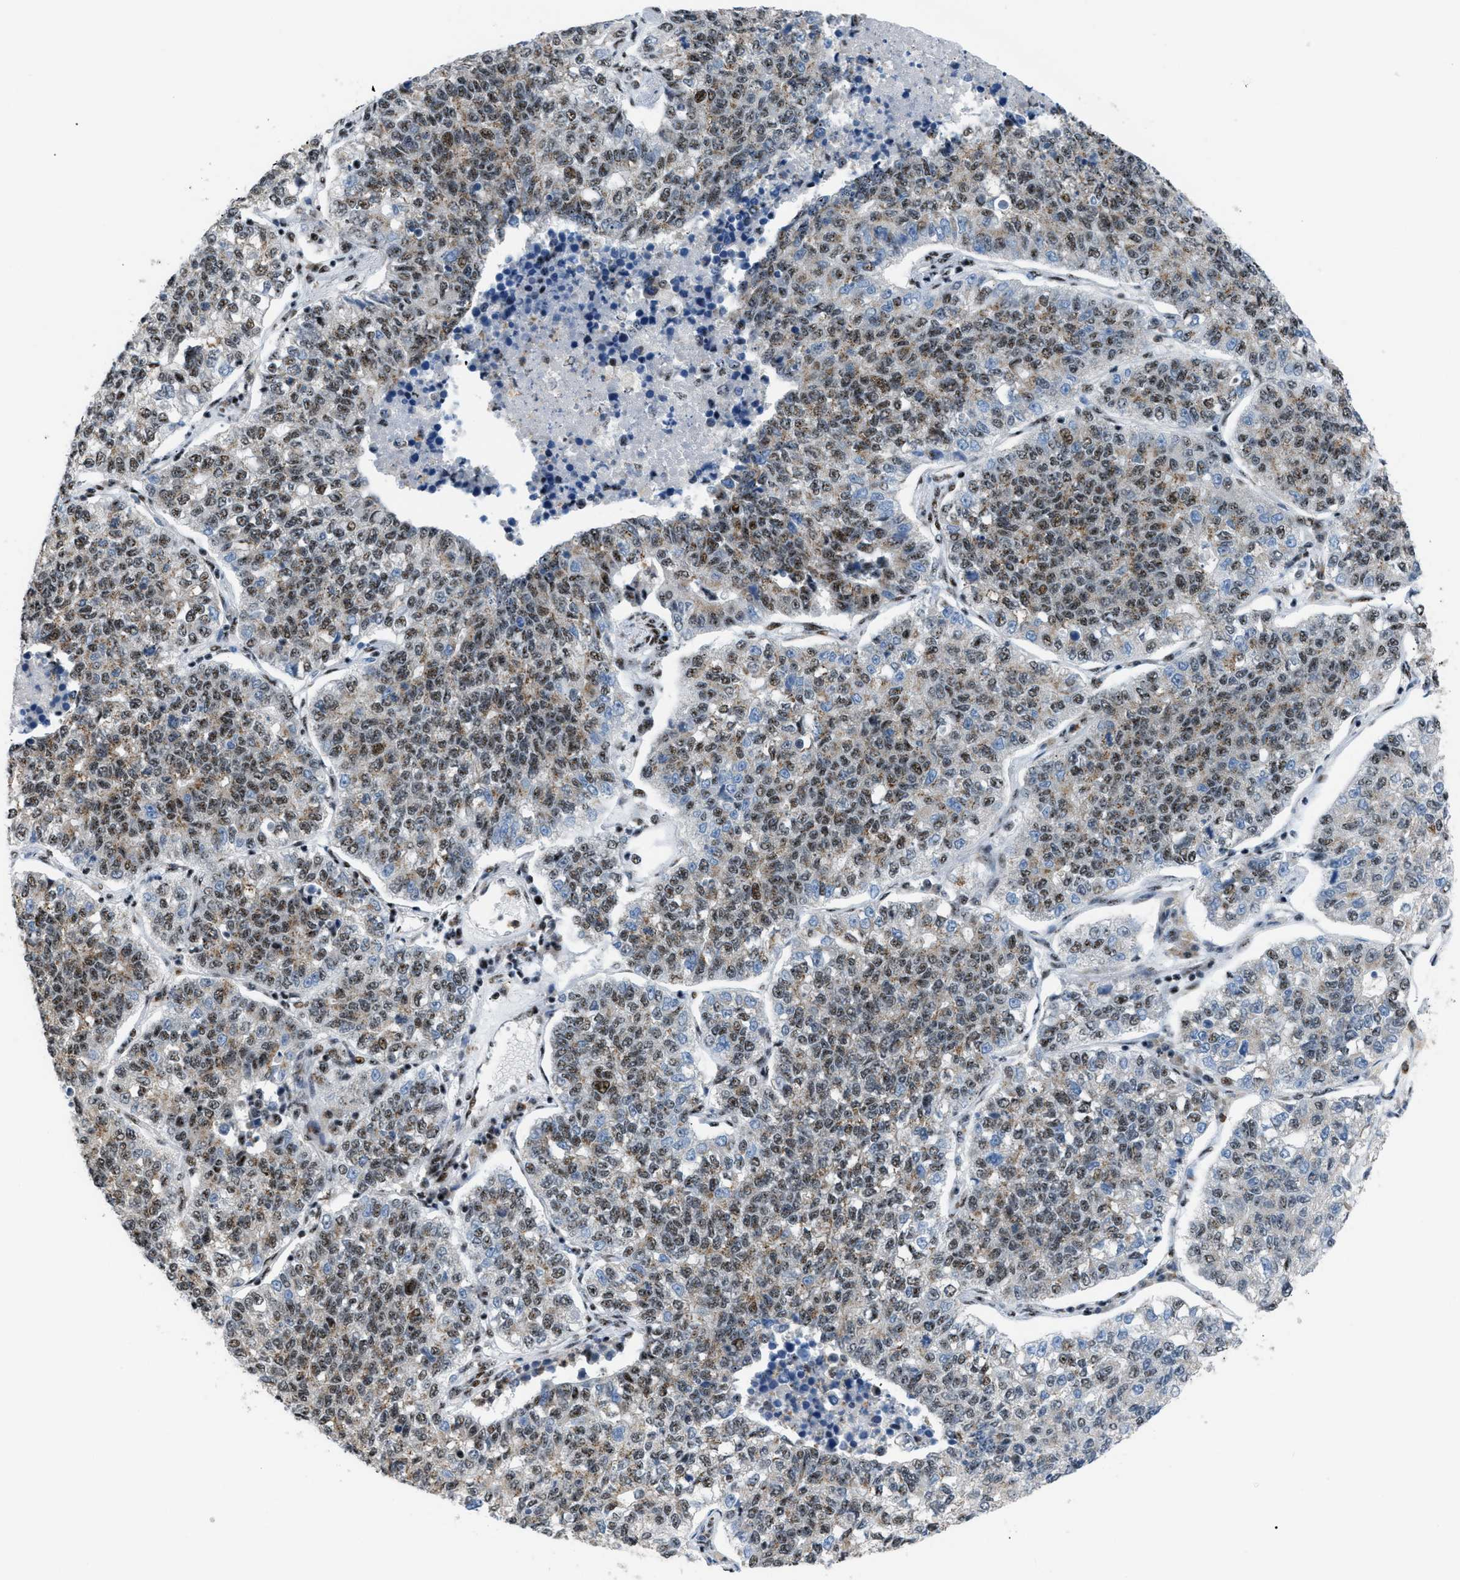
{"staining": {"intensity": "weak", "quantity": ">75%", "location": "nuclear"}, "tissue": "lung cancer", "cell_type": "Tumor cells", "image_type": "cancer", "snomed": [{"axis": "morphology", "description": "Adenocarcinoma, NOS"}, {"axis": "topography", "description": "Lung"}], "caption": "Human lung cancer stained with a brown dye displays weak nuclear positive staining in about >75% of tumor cells.", "gene": "CDR2", "patient": {"sex": "male", "age": 49}}